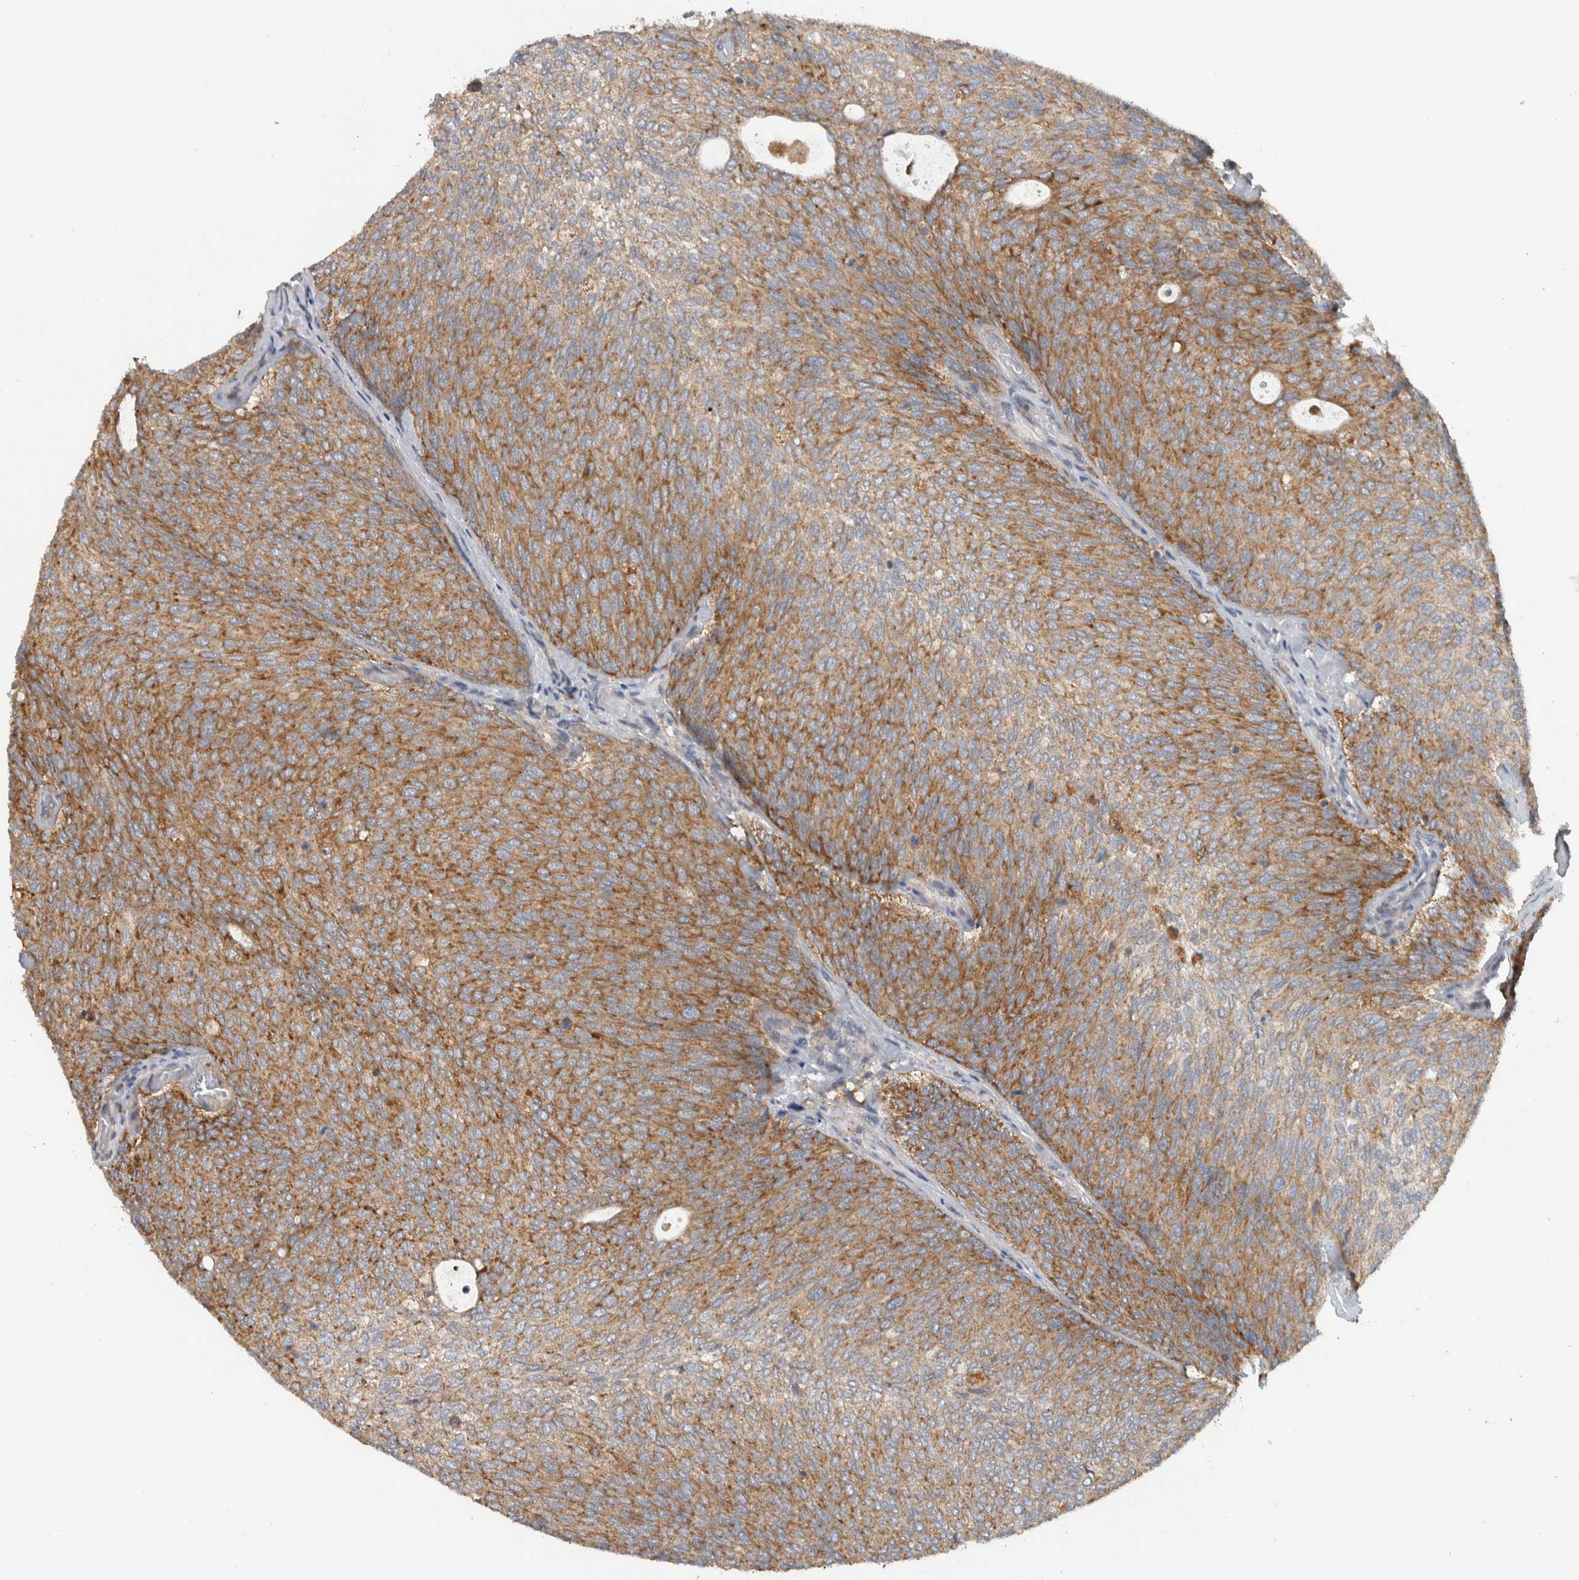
{"staining": {"intensity": "moderate", "quantity": ">75%", "location": "cytoplasmic/membranous"}, "tissue": "urothelial cancer", "cell_type": "Tumor cells", "image_type": "cancer", "snomed": [{"axis": "morphology", "description": "Urothelial carcinoma, Low grade"}, {"axis": "topography", "description": "Urinary bladder"}], "caption": "This image shows IHC staining of human urothelial cancer, with medium moderate cytoplasmic/membranous expression in about >75% of tumor cells.", "gene": "ADGRL3", "patient": {"sex": "female", "age": 79}}